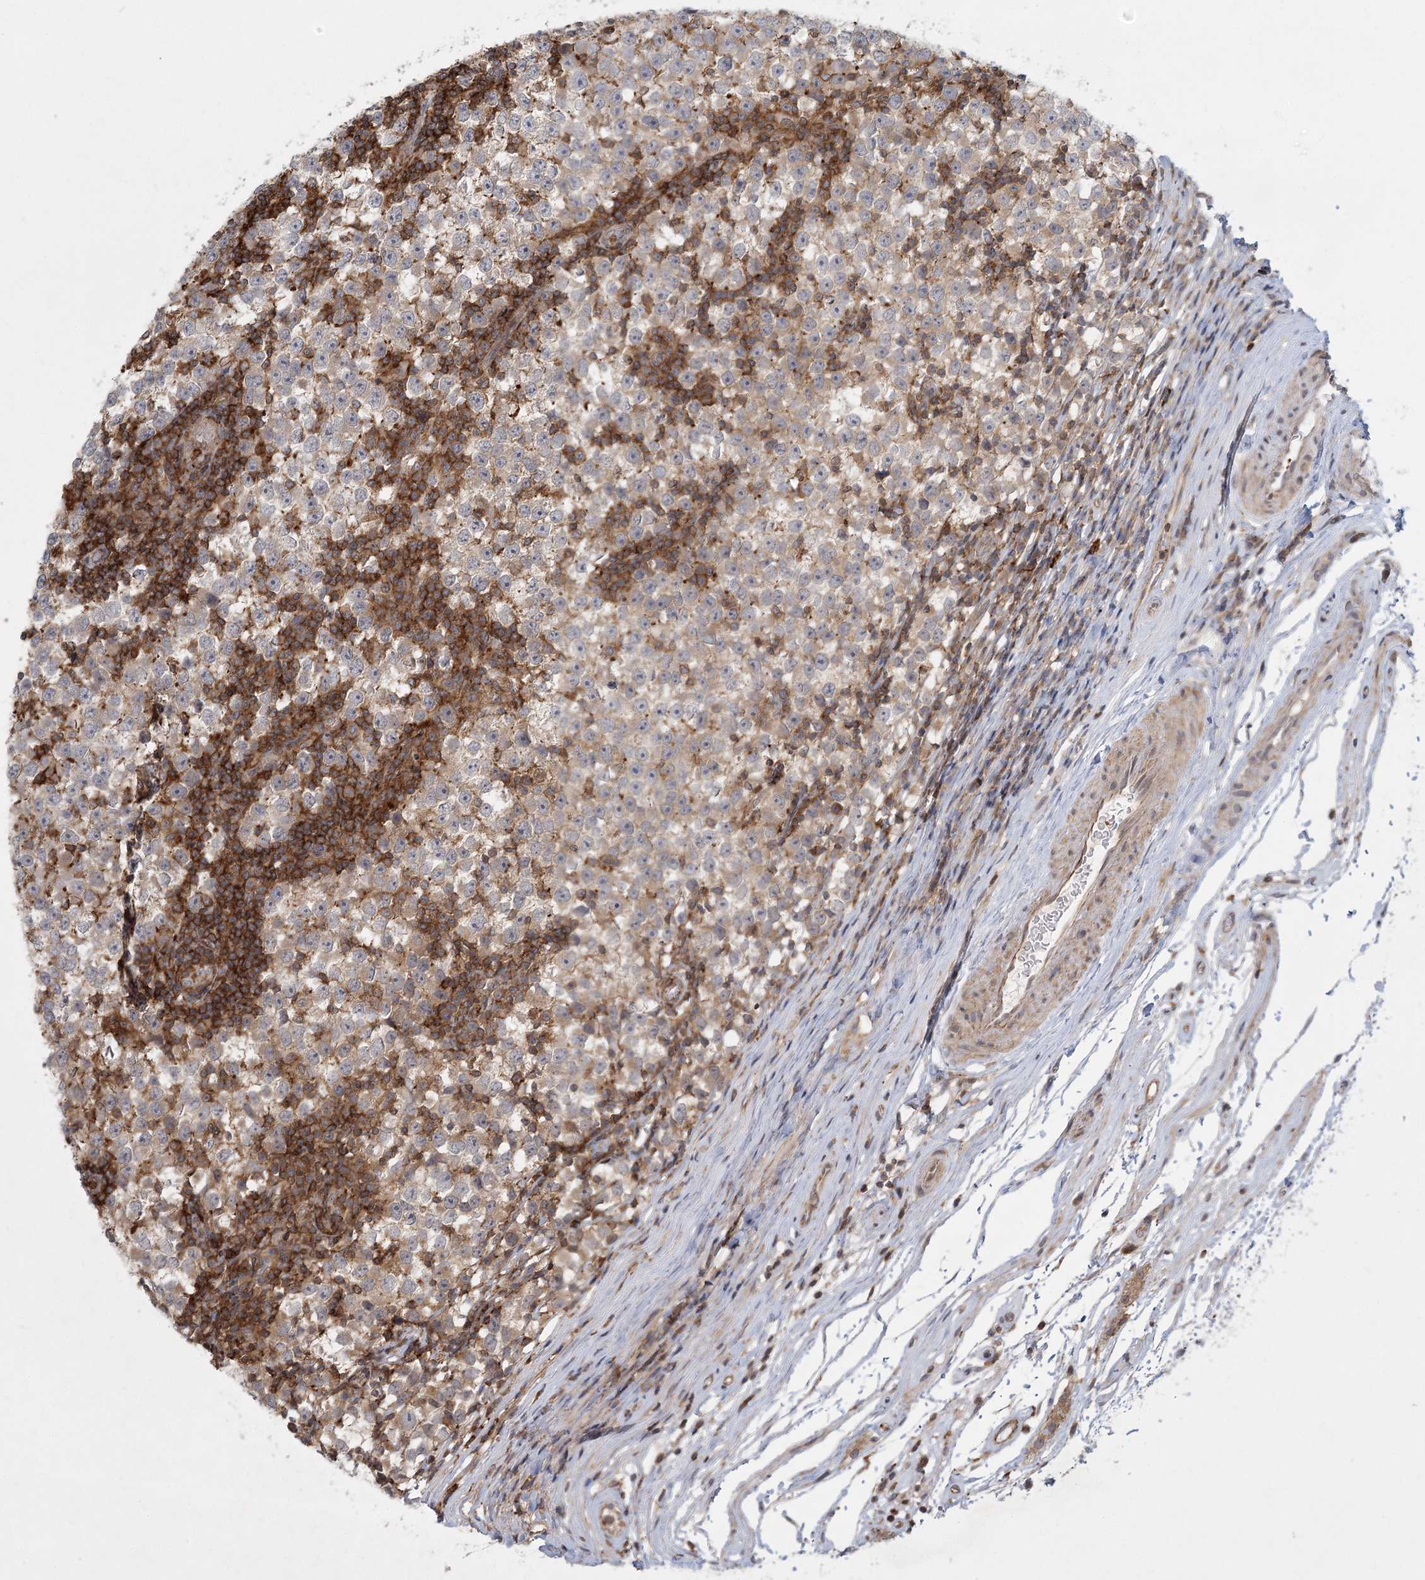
{"staining": {"intensity": "negative", "quantity": "none", "location": "none"}, "tissue": "testis cancer", "cell_type": "Tumor cells", "image_type": "cancer", "snomed": [{"axis": "morphology", "description": "Seminoma, NOS"}, {"axis": "topography", "description": "Testis"}], "caption": "A high-resolution histopathology image shows immunohistochemistry (IHC) staining of testis cancer, which demonstrates no significant expression in tumor cells.", "gene": "MEPE", "patient": {"sex": "male", "age": 65}}